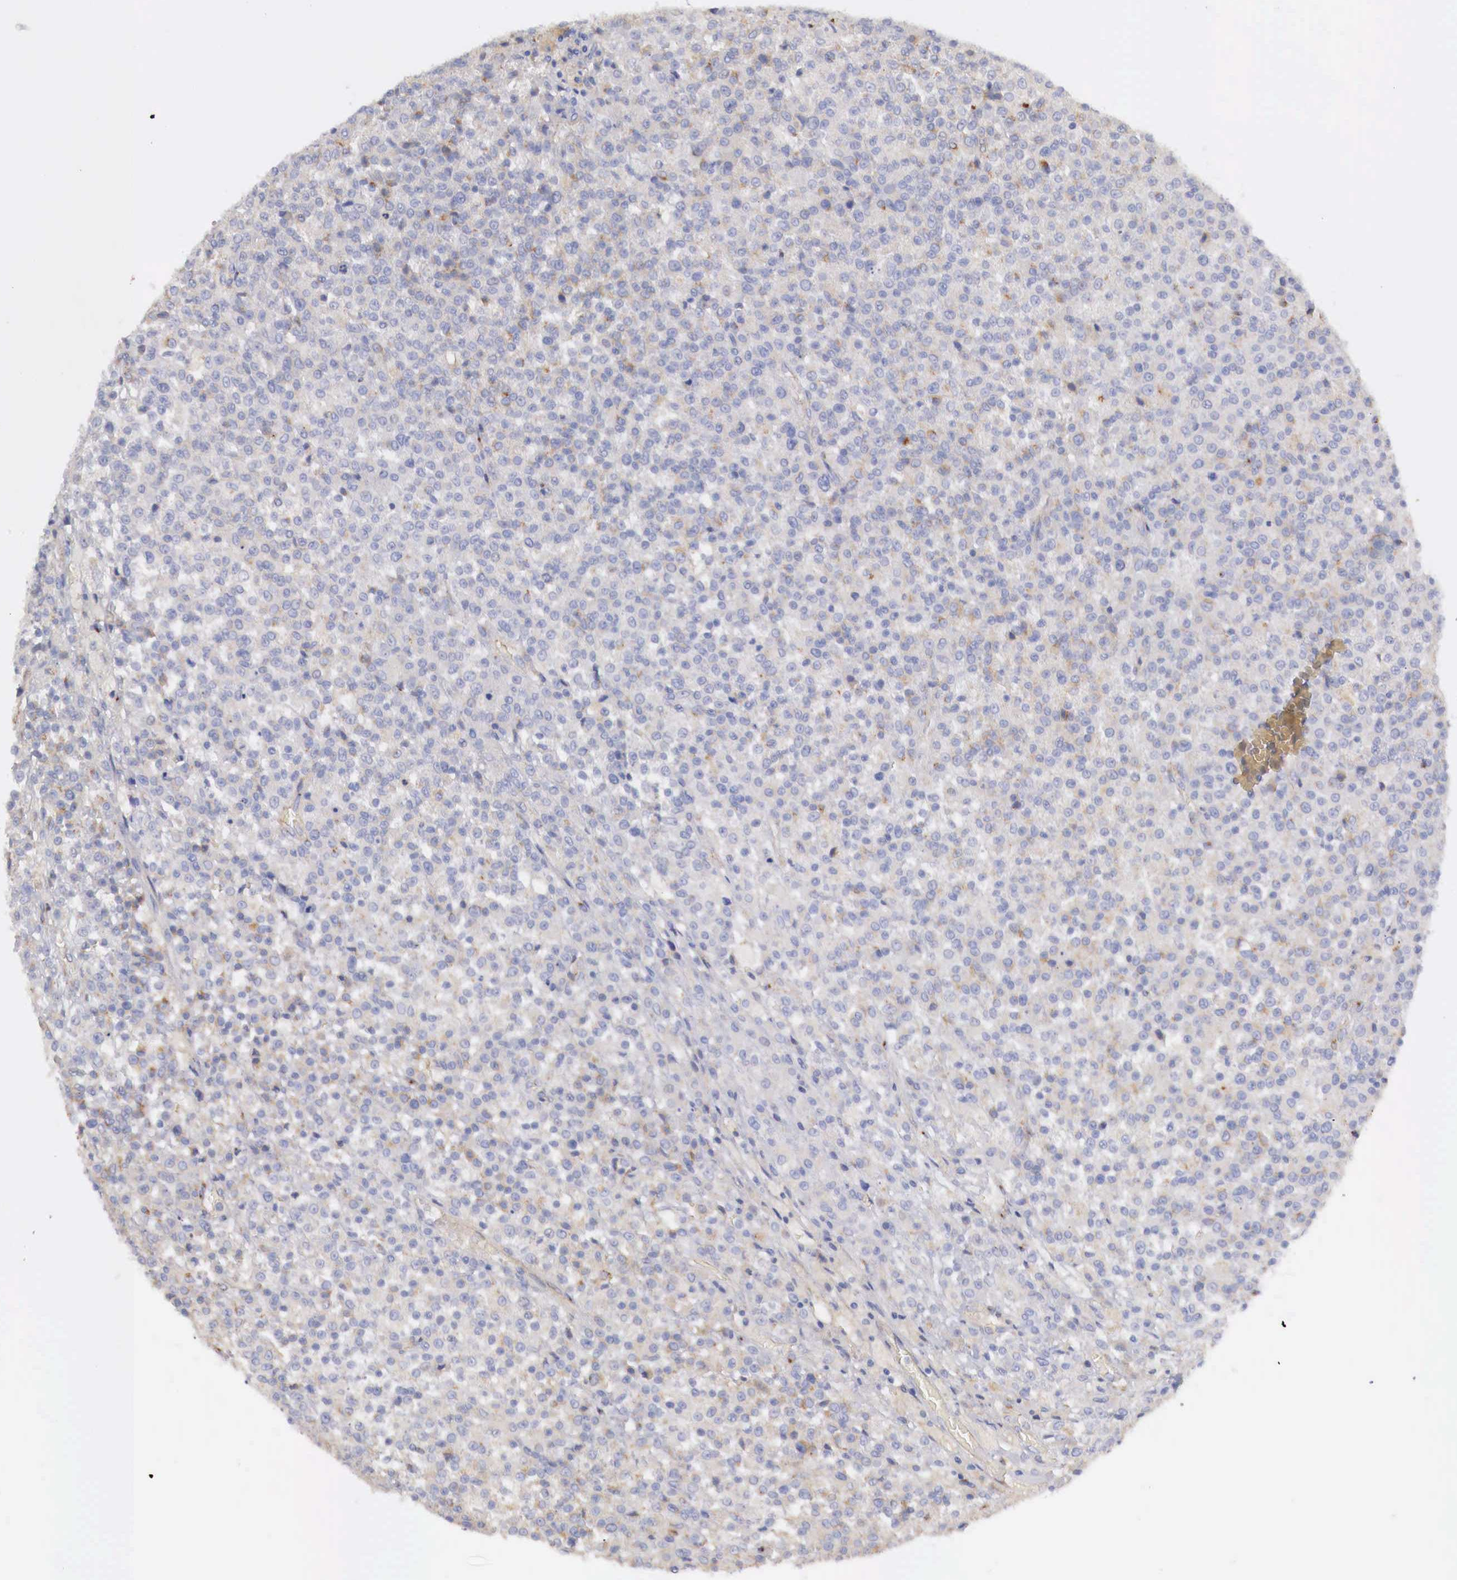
{"staining": {"intensity": "negative", "quantity": "none", "location": "none"}, "tissue": "testis cancer", "cell_type": "Tumor cells", "image_type": "cancer", "snomed": [{"axis": "morphology", "description": "Seminoma, NOS"}, {"axis": "topography", "description": "Testis"}], "caption": "Immunohistochemical staining of human testis cancer exhibits no significant expression in tumor cells.", "gene": "KLHDC7B", "patient": {"sex": "male", "age": 59}}